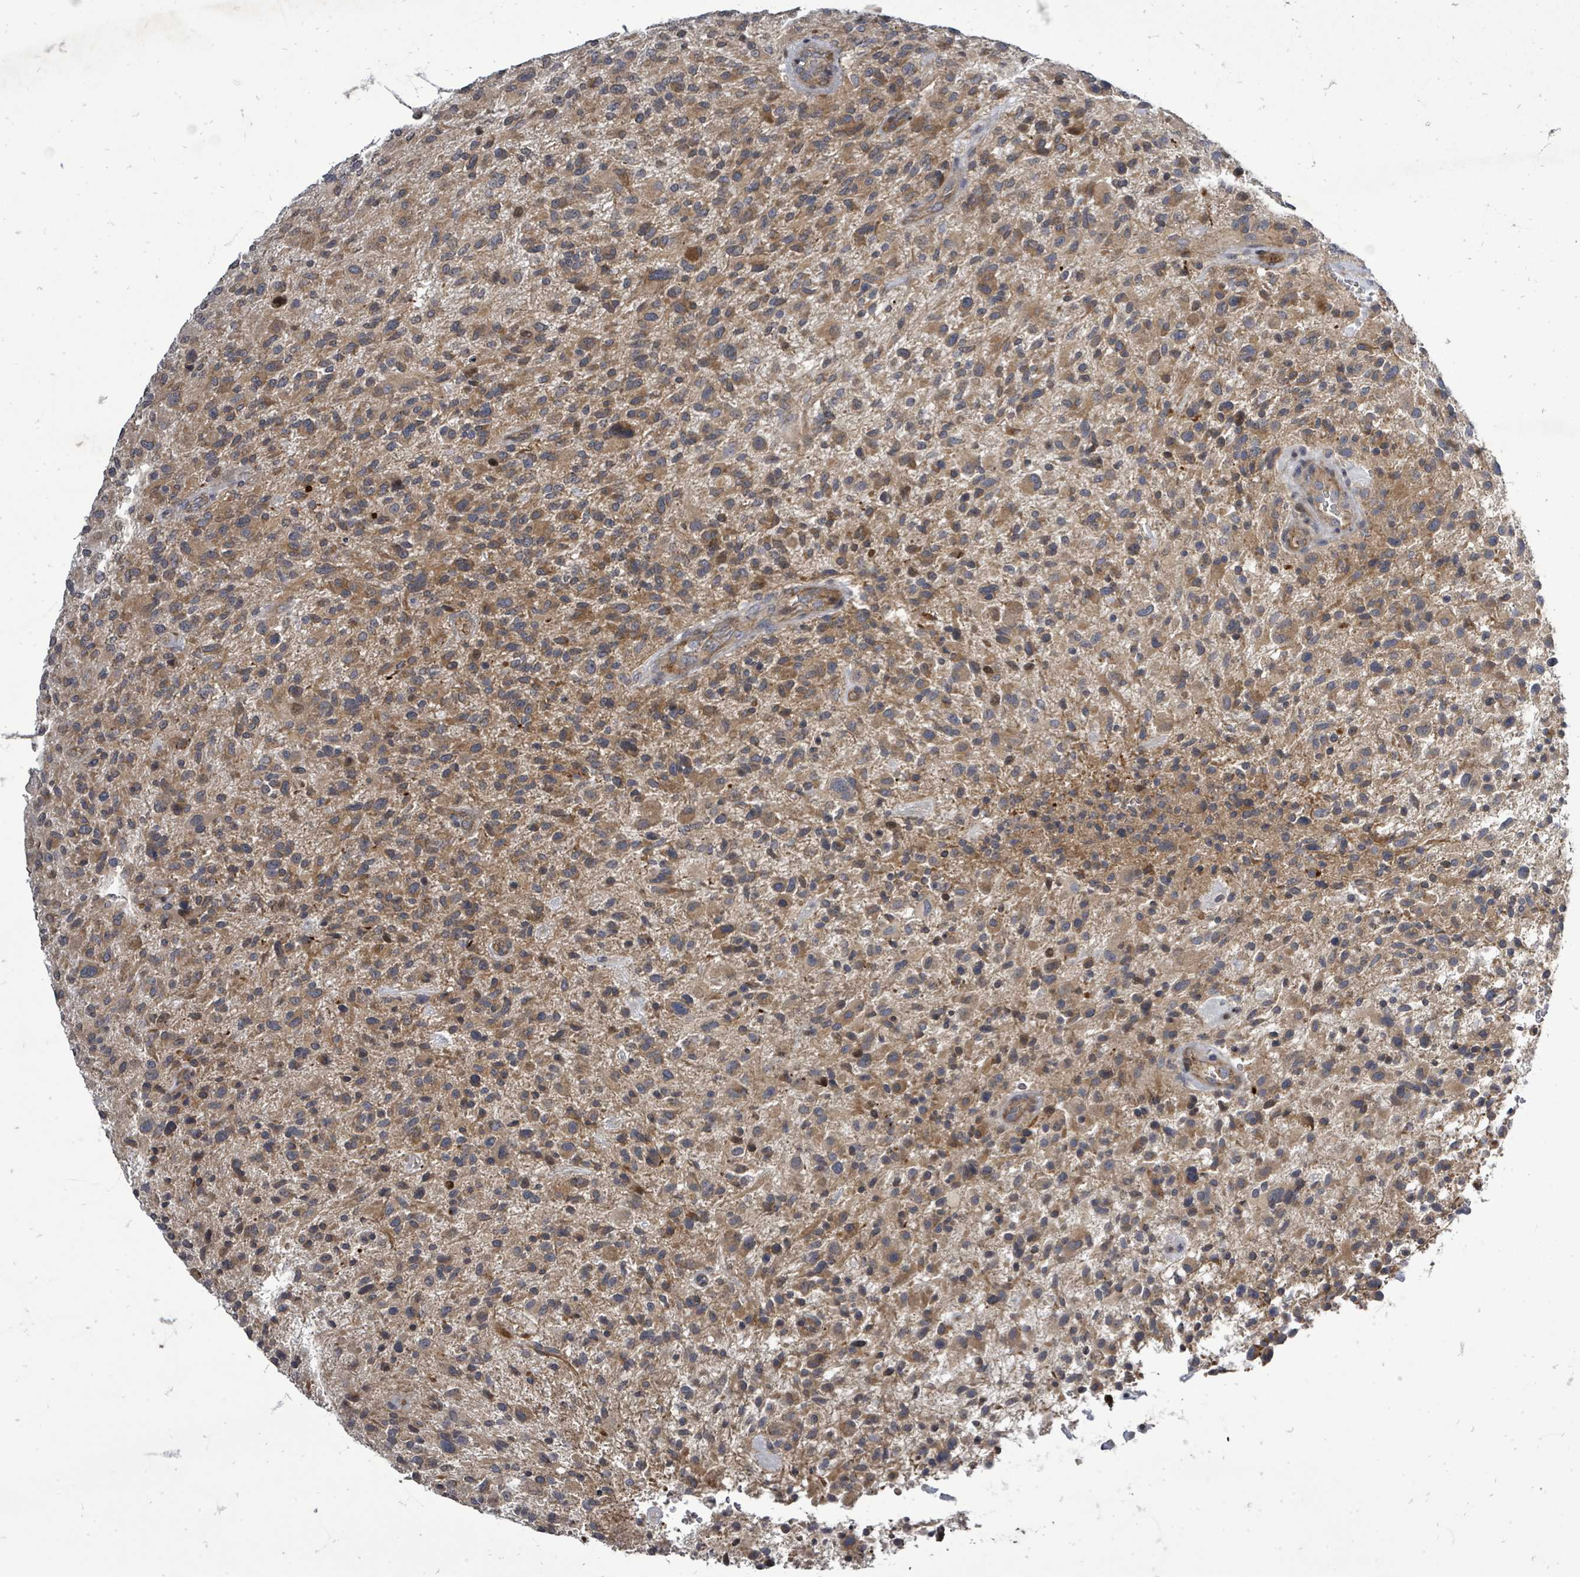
{"staining": {"intensity": "moderate", "quantity": ">75%", "location": "cytoplasmic/membranous"}, "tissue": "glioma", "cell_type": "Tumor cells", "image_type": "cancer", "snomed": [{"axis": "morphology", "description": "Glioma, malignant, High grade"}, {"axis": "topography", "description": "Brain"}], "caption": "About >75% of tumor cells in glioma exhibit moderate cytoplasmic/membranous protein positivity as visualized by brown immunohistochemical staining.", "gene": "RALGAPB", "patient": {"sex": "male", "age": 47}}